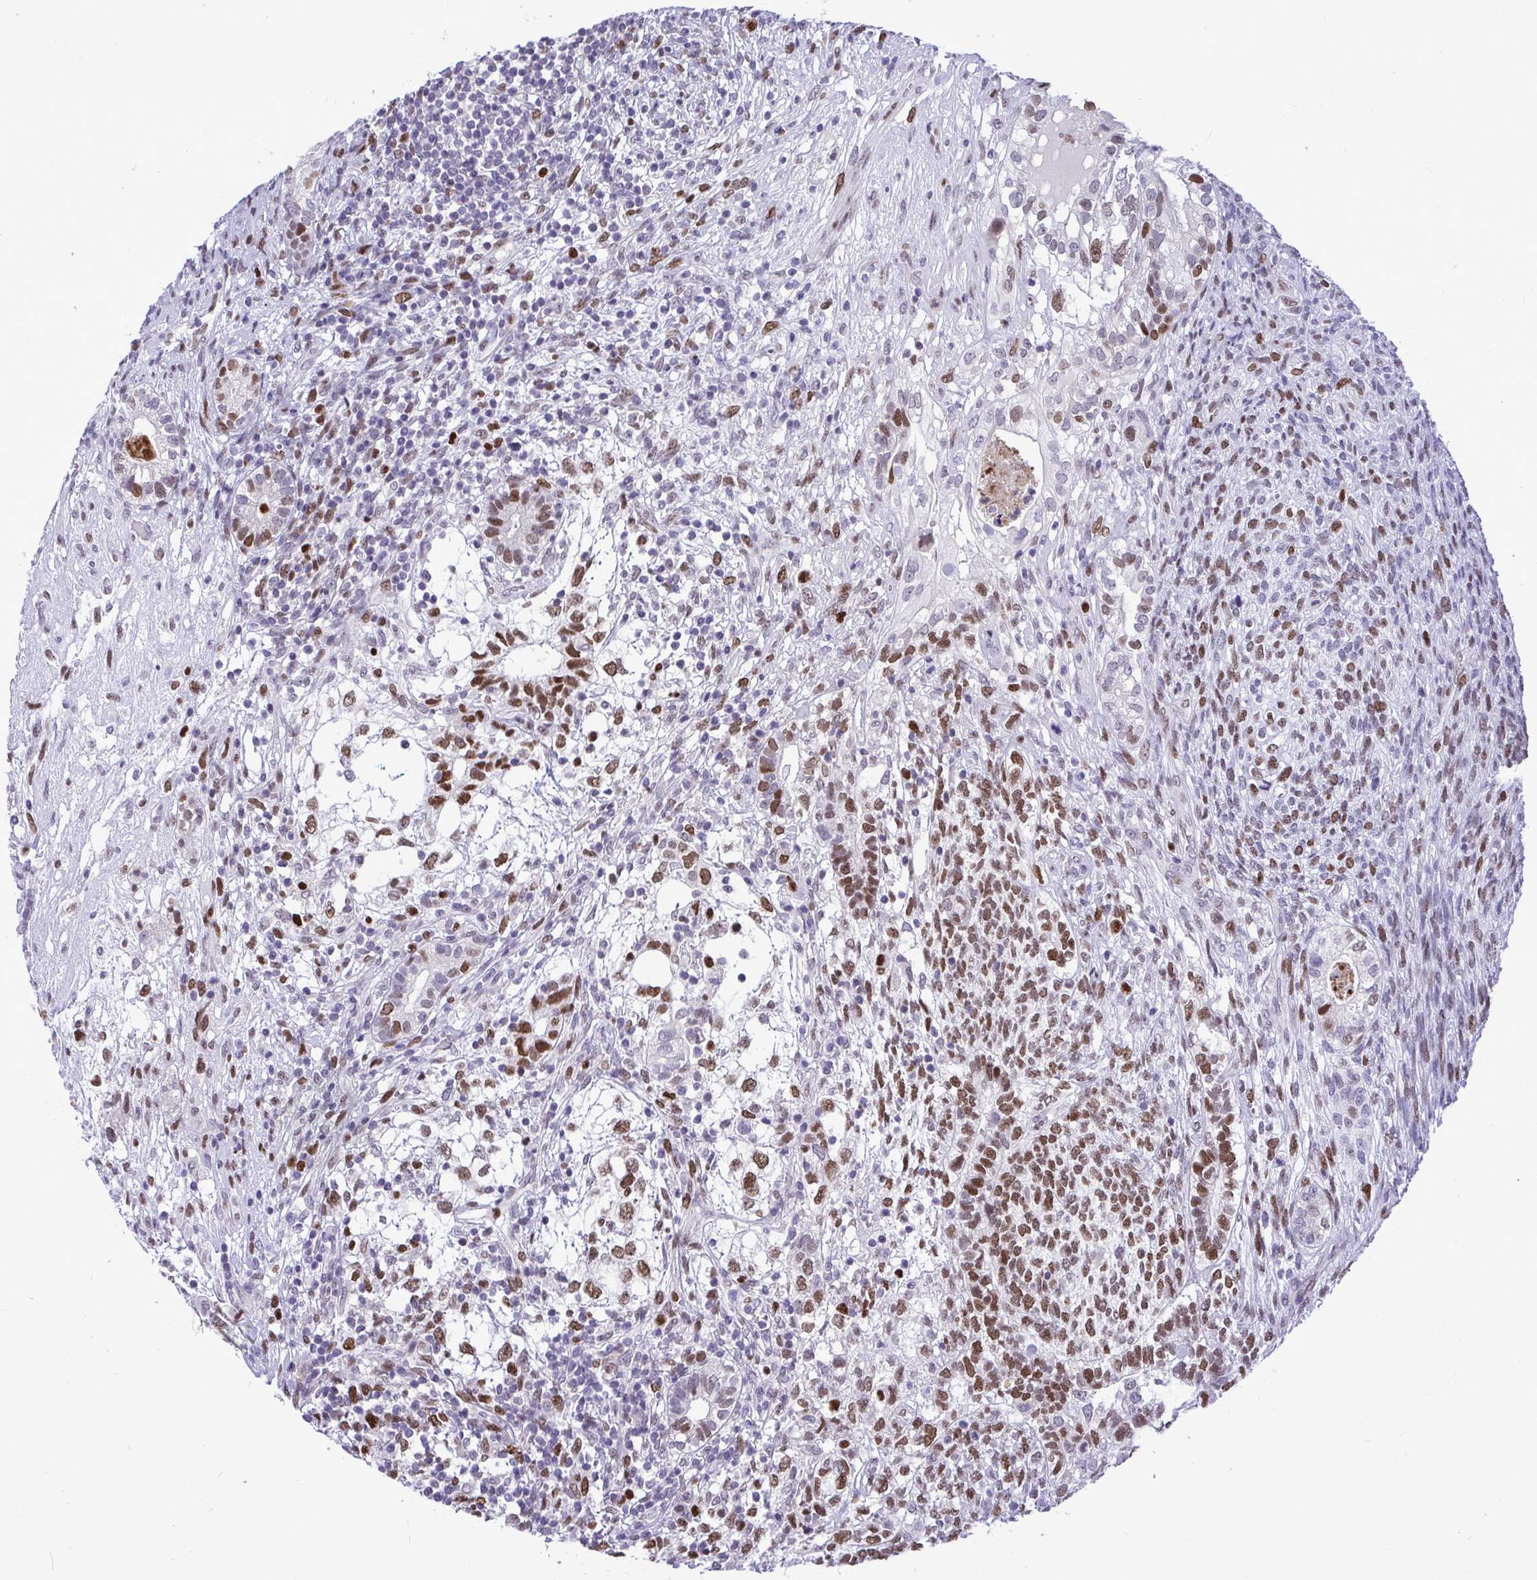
{"staining": {"intensity": "strong", "quantity": "25%-75%", "location": "nuclear"}, "tissue": "testis cancer", "cell_type": "Tumor cells", "image_type": "cancer", "snomed": [{"axis": "morphology", "description": "Seminoma, NOS"}, {"axis": "morphology", "description": "Carcinoma, Embryonal, NOS"}, {"axis": "topography", "description": "Testis"}], "caption": "High-magnification brightfield microscopy of embryonal carcinoma (testis) stained with DAB (brown) and counterstained with hematoxylin (blue). tumor cells exhibit strong nuclear expression is seen in approximately25%-75% of cells.", "gene": "C1QL2", "patient": {"sex": "male", "age": 41}}